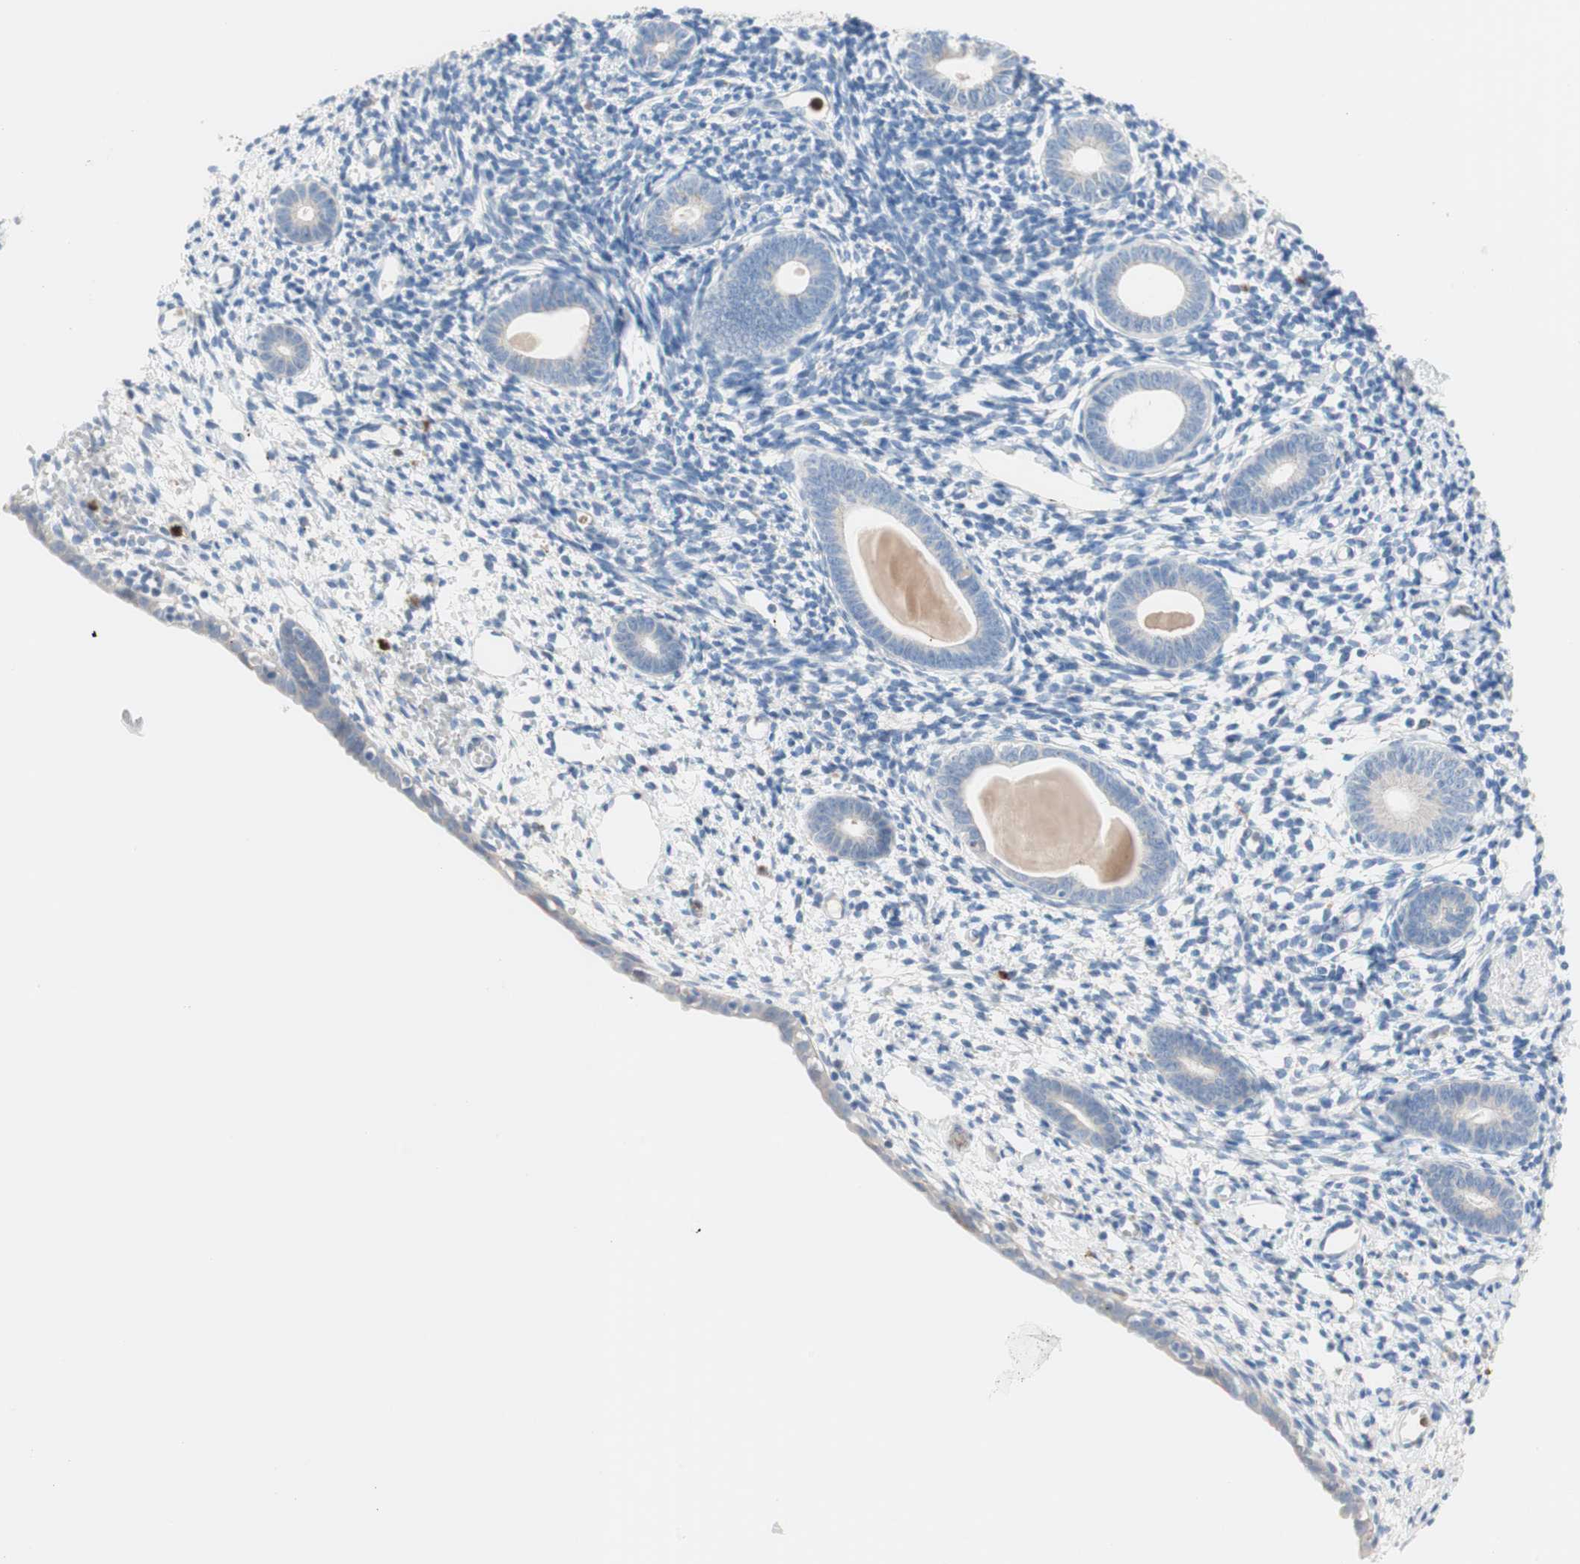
{"staining": {"intensity": "negative", "quantity": "none", "location": "none"}, "tissue": "endometrium", "cell_type": "Cells in endometrial stroma", "image_type": "normal", "snomed": [{"axis": "morphology", "description": "Normal tissue, NOS"}, {"axis": "topography", "description": "Endometrium"}], "caption": "DAB (3,3'-diaminobenzidine) immunohistochemical staining of benign human endometrium exhibits no significant staining in cells in endometrial stroma. (DAB IHC with hematoxylin counter stain).", "gene": "CLEC4D", "patient": {"sex": "female", "age": 71}}